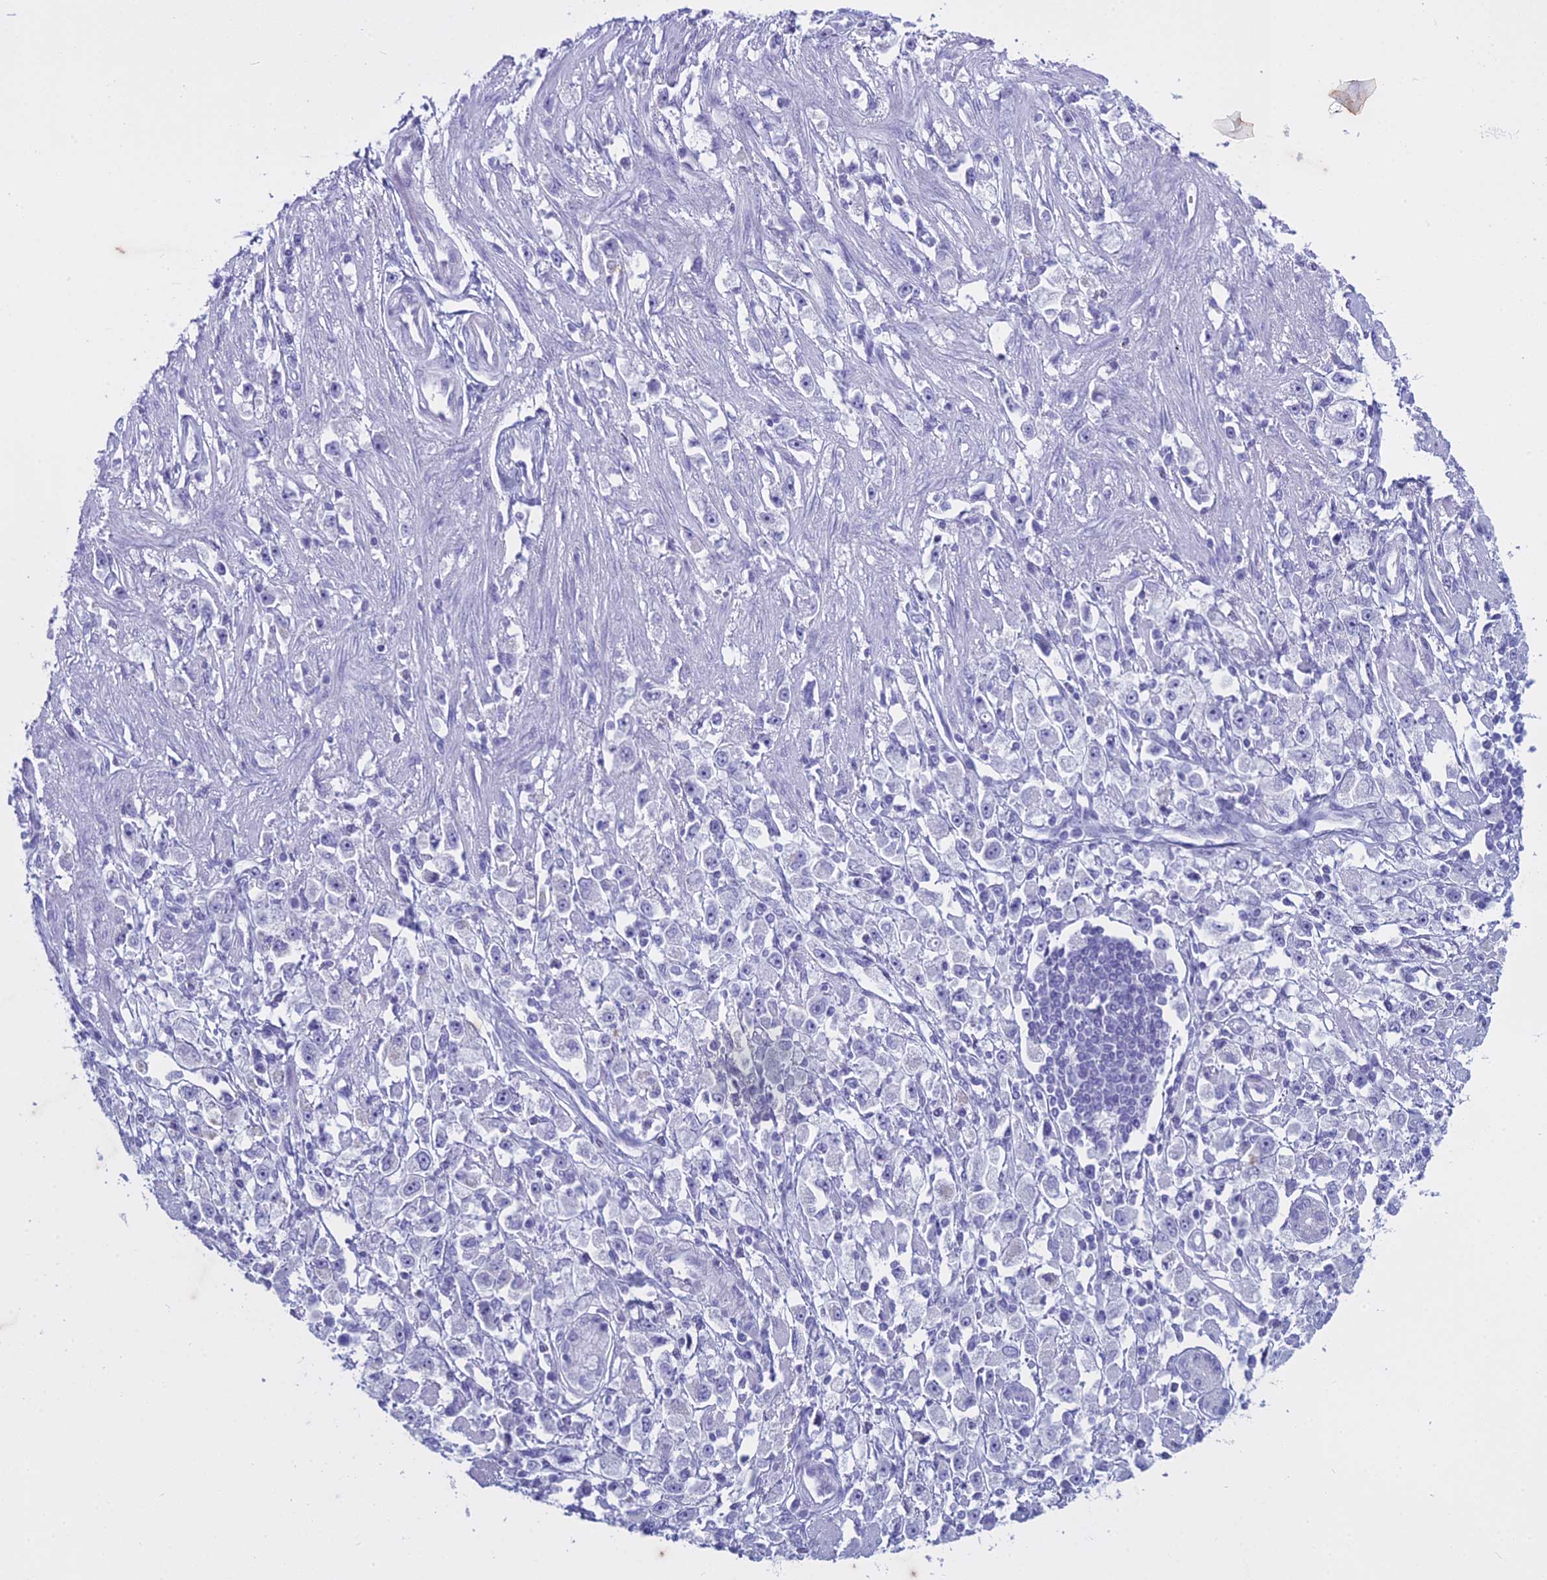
{"staining": {"intensity": "negative", "quantity": "none", "location": "none"}, "tissue": "stomach cancer", "cell_type": "Tumor cells", "image_type": "cancer", "snomed": [{"axis": "morphology", "description": "Adenocarcinoma, NOS"}, {"axis": "topography", "description": "Stomach"}], "caption": "A high-resolution histopathology image shows immunohistochemistry (IHC) staining of stomach cancer, which shows no significant expression in tumor cells.", "gene": "HMGB4", "patient": {"sex": "female", "age": 59}}